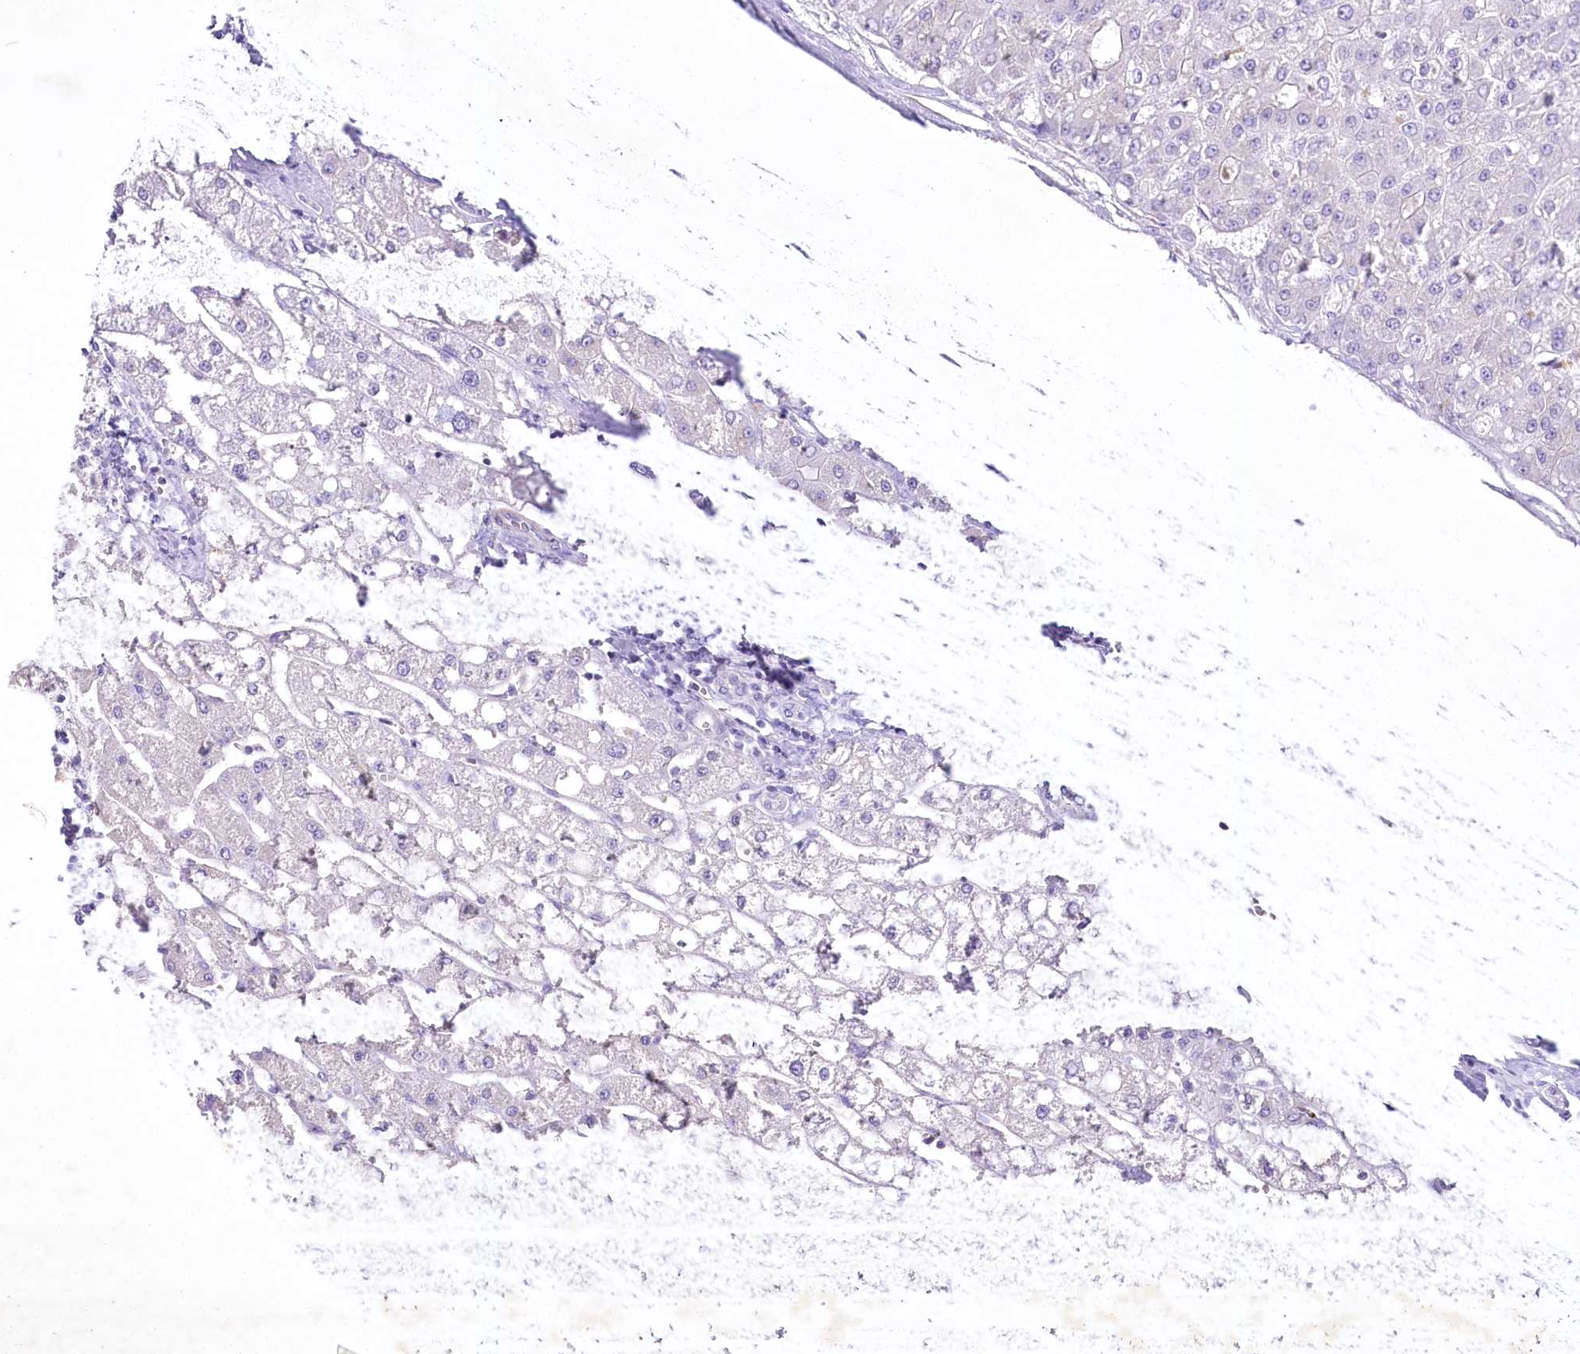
{"staining": {"intensity": "negative", "quantity": "none", "location": "none"}, "tissue": "liver cancer", "cell_type": "Tumor cells", "image_type": "cancer", "snomed": [{"axis": "morphology", "description": "Carcinoma, Hepatocellular, NOS"}, {"axis": "topography", "description": "Liver"}], "caption": "Immunohistochemical staining of human liver hepatocellular carcinoma displays no significant positivity in tumor cells. The staining is performed using DAB (3,3'-diaminobenzidine) brown chromogen with nuclei counter-stained in using hematoxylin.", "gene": "MYOZ1", "patient": {"sex": "male", "age": 67}}